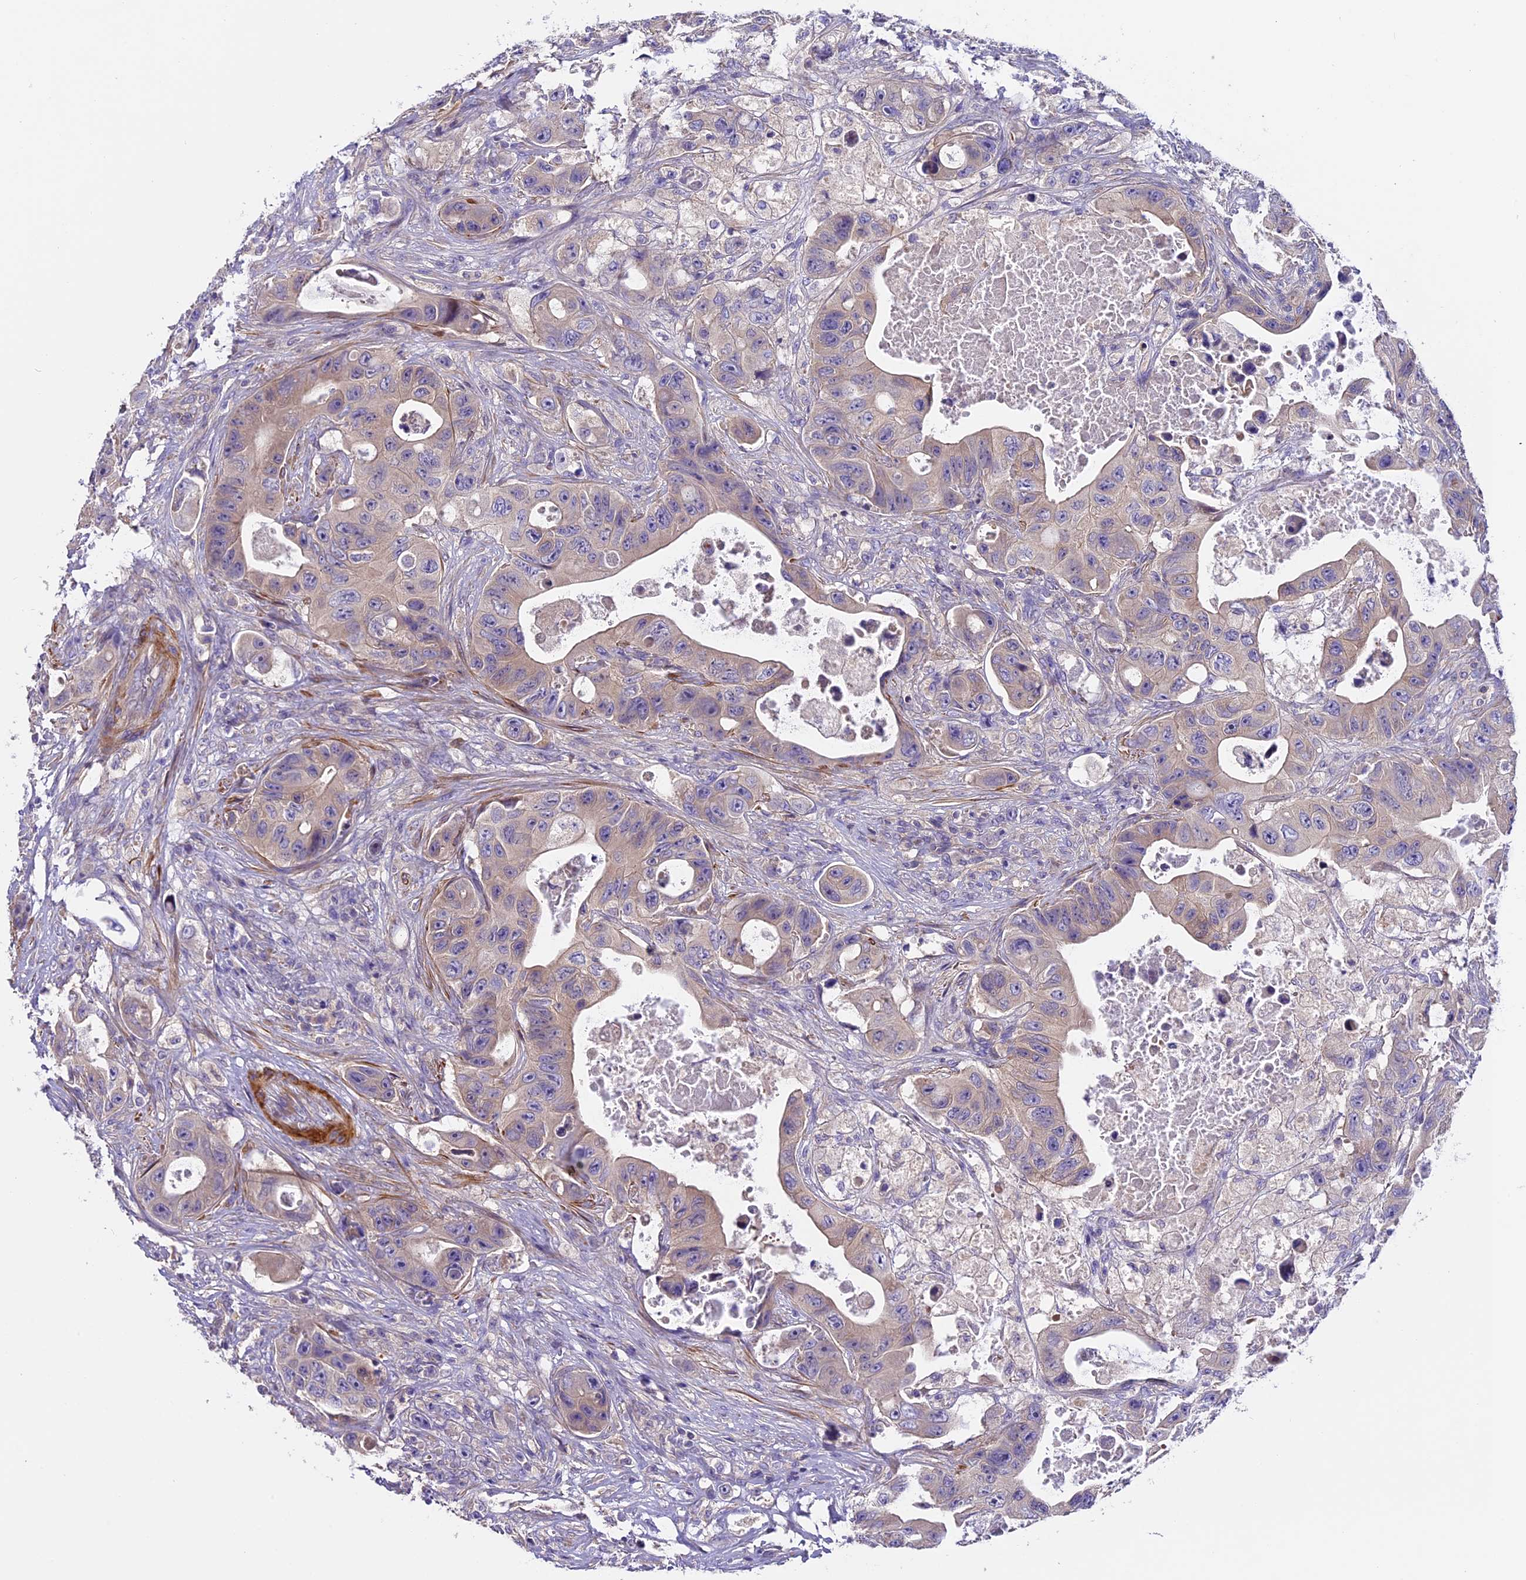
{"staining": {"intensity": "weak", "quantity": "25%-75%", "location": "cytoplasmic/membranous"}, "tissue": "colorectal cancer", "cell_type": "Tumor cells", "image_type": "cancer", "snomed": [{"axis": "morphology", "description": "Adenocarcinoma, NOS"}, {"axis": "topography", "description": "Colon"}], "caption": "The image exhibits a brown stain indicating the presence of a protein in the cytoplasmic/membranous of tumor cells in adenocarcinoma (colorectal). (Stains: DAB in brown, nuclei in blue, Microscopy: brightfield microscopy at high magnification).", "gene": "FAM98C", "patient": {"sex": "female", "age": 46}}